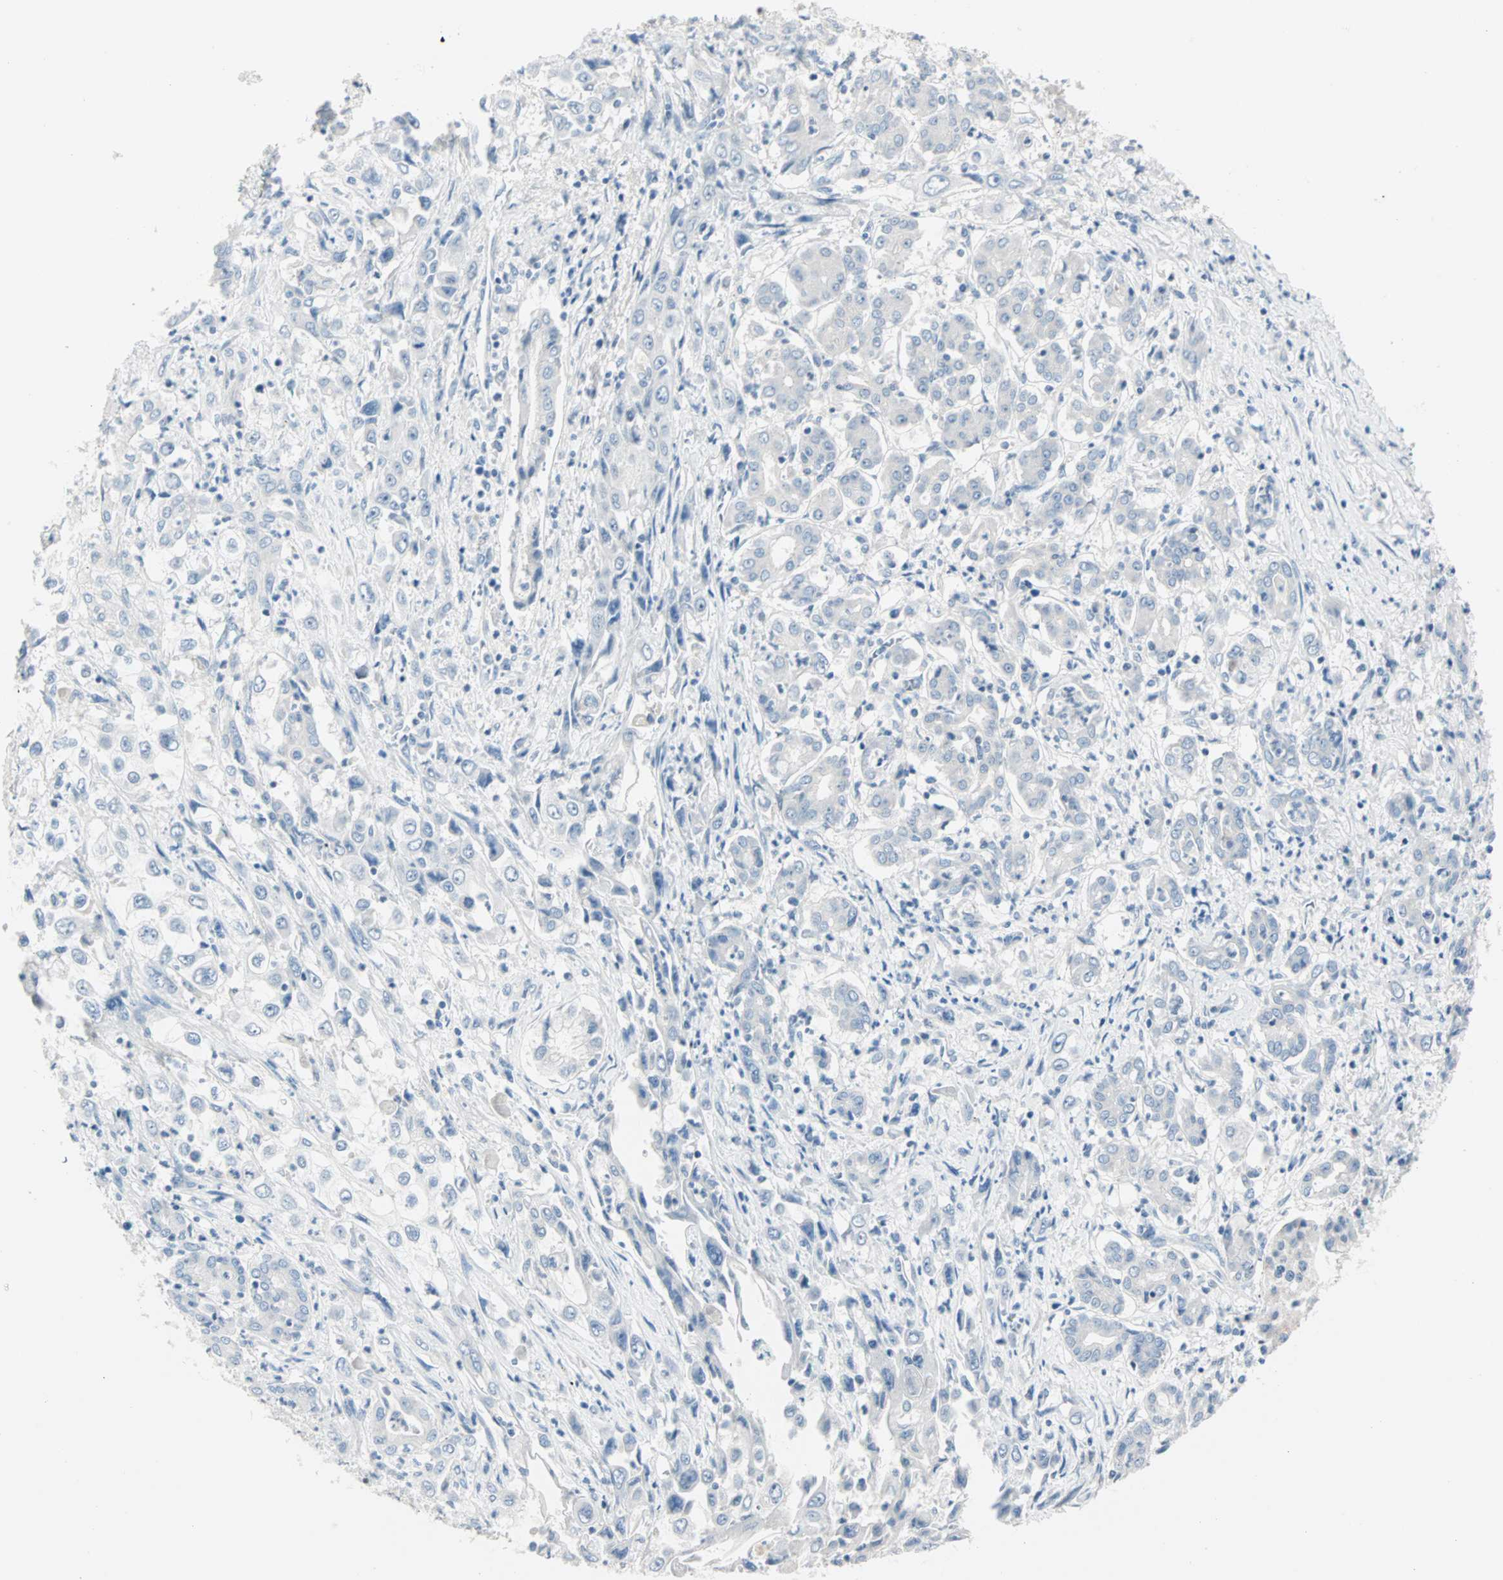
{"staining": {"intensity": "negative", "quantity": "none", "location": "none"}, "tissue": "pancreatic cancer", "cell_type": "Tumor cells", "image_type": "cancer", "snomed": [{"axis": "morphology", "description": "Adenocarcinoma, NOS"}, {"axis": "topography", "description": "Pancreas"}], "caption": "Human pancreatic cancer stained for a protein using immunohistochemistry (IHC) demonstrates no staining in tumor cells.", "gene": "NEFH", "patient": {"sex": "male", "age": 70}}